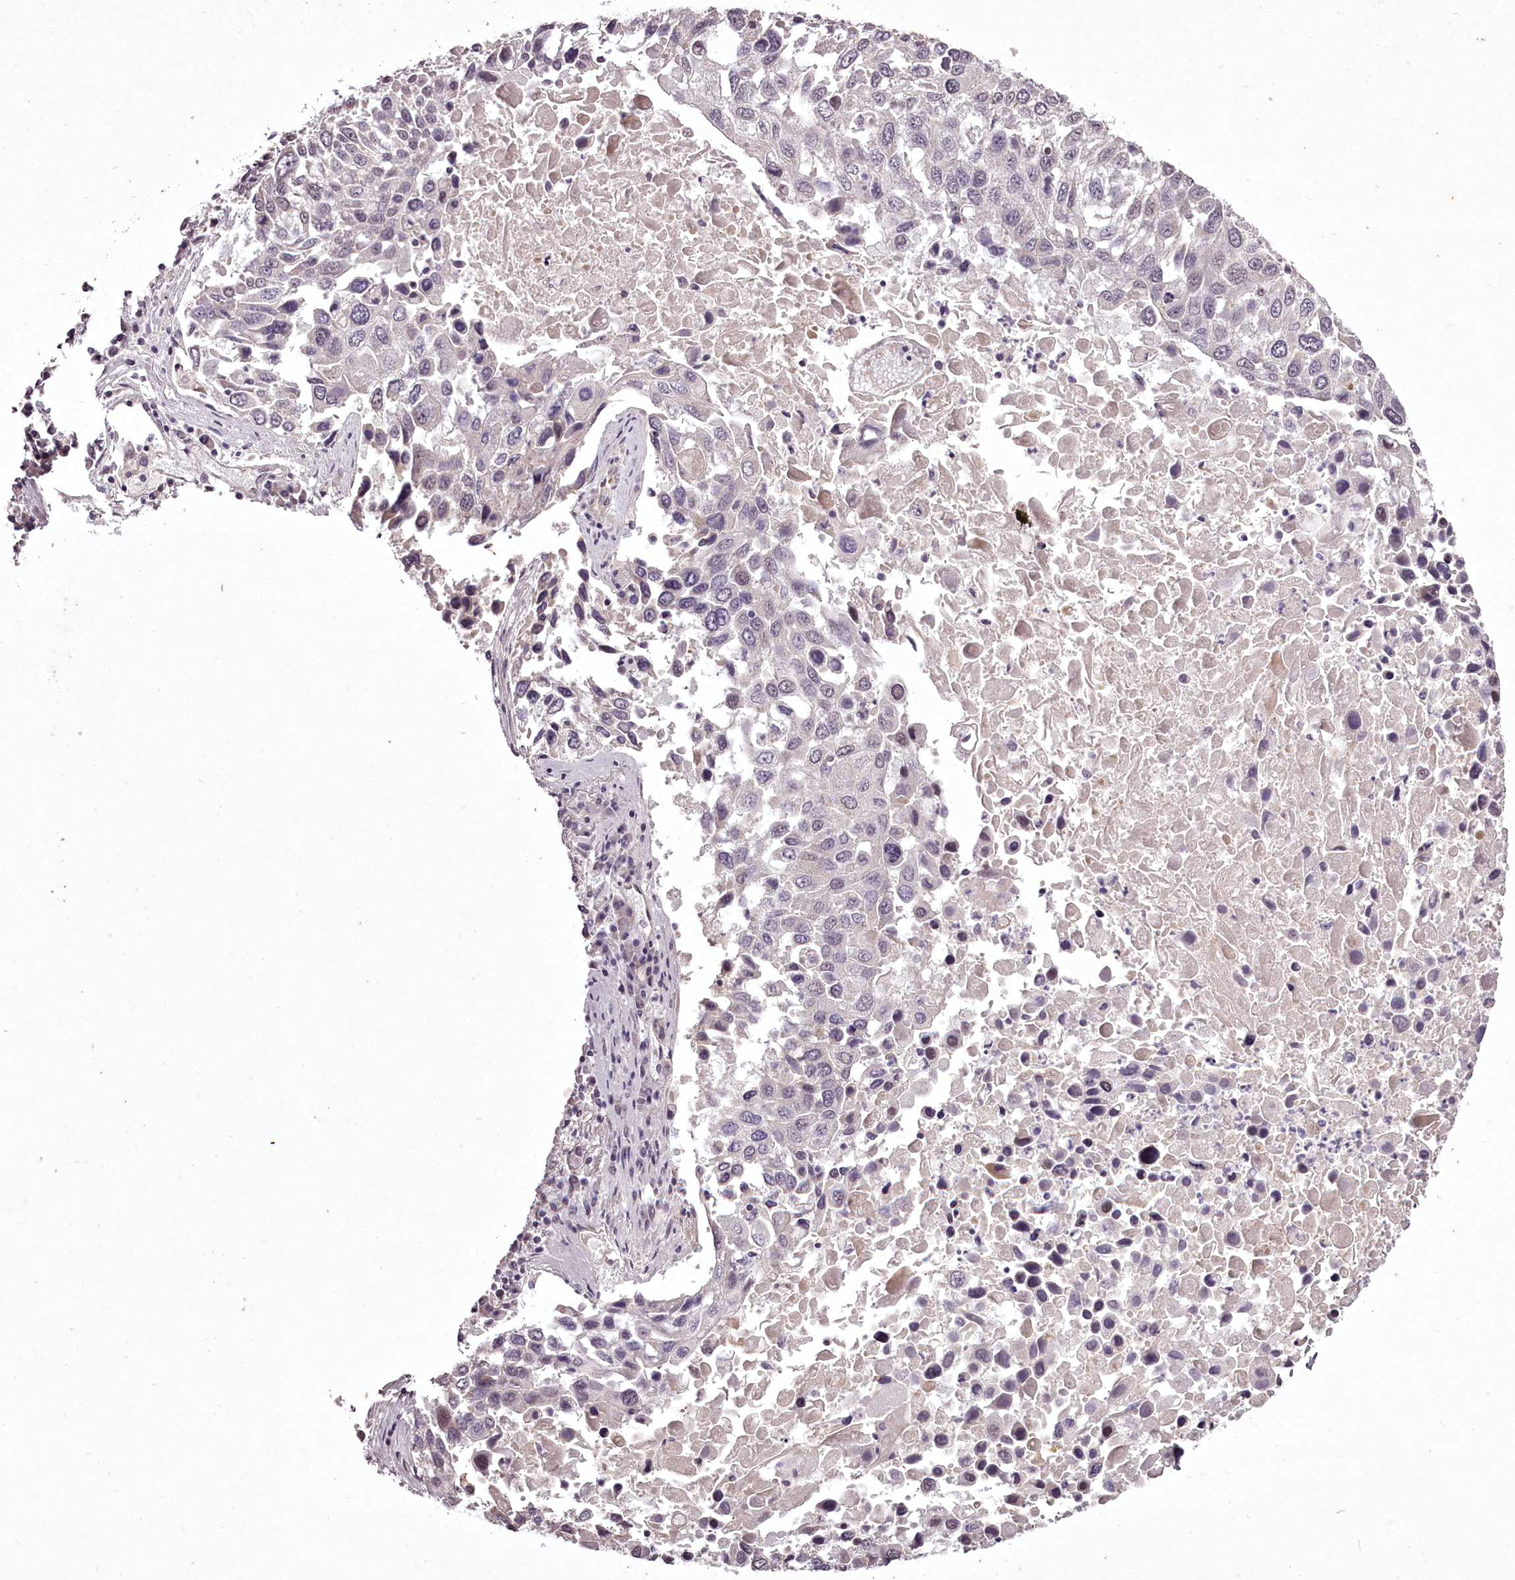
{"staining": {"intensity": "negative", "quantity": "none", "location": "none"}, "tissue": "lung cancer", "cell_type": "Tumor cells", "image_type": "cancer", "snomed": [{"axis": "morphology", "description": "Squamous cell carcinoma, NOS"}, {"axis": "topography", "description": "Lung"}], "caption": "Histopathology image shows no significant protein expression in tumor cells of squamous cell carcinoma (lung).", "gene": "C1orf56", "patient": {"sex": "male", "age": 65}}